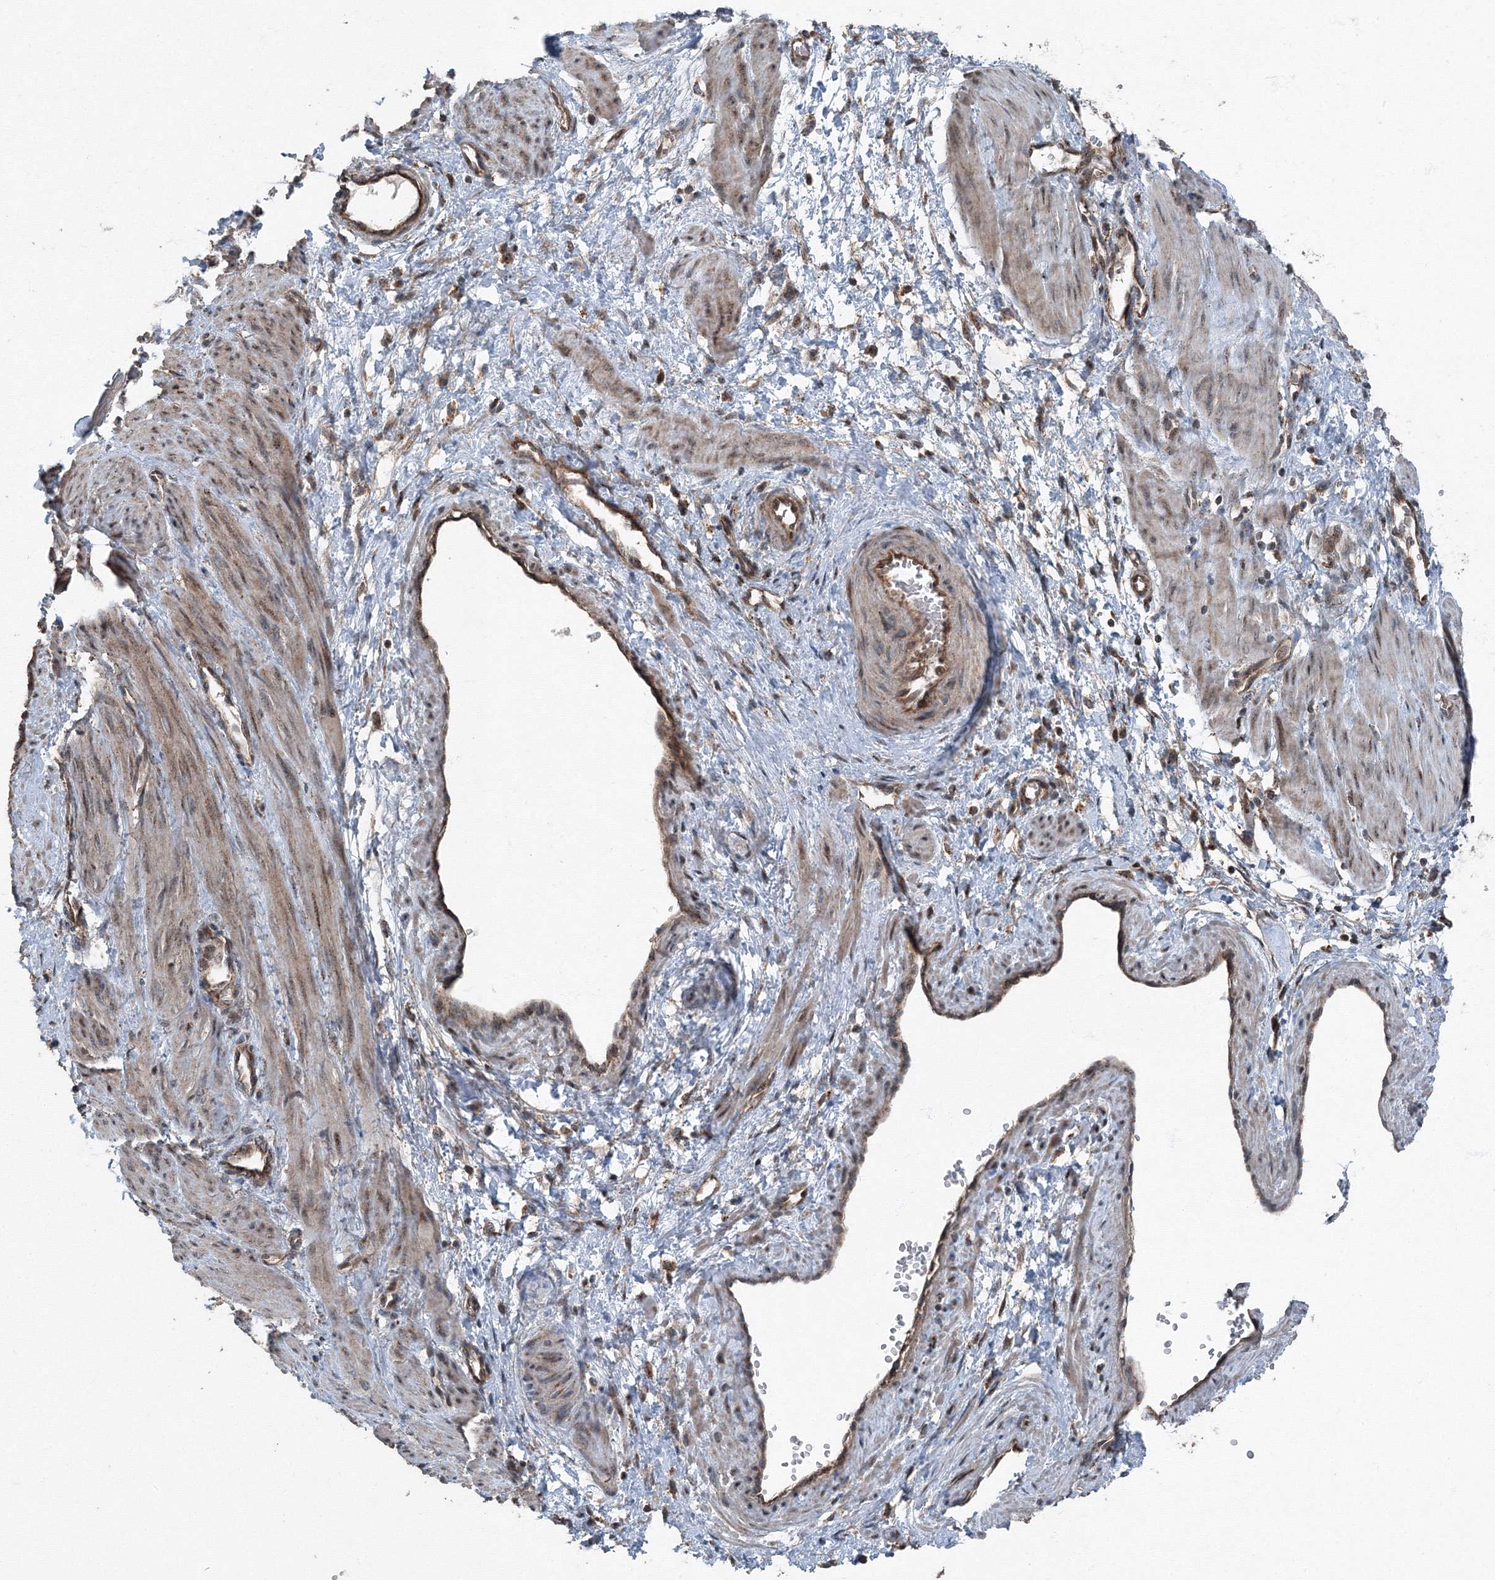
{"staining": {"intensity": "moderate", "quantity": ">75%", "location": "cytoplasmic/membranous,nuclear"}, "tissue": "smooth muscle", "cell_type": "Smooth muscle cells", "image_type": "normal", "snomed": [{"axis": "morphology", "description": "Normal tissue, NOS"}, {"axis": "topography", "description": "Endometrium"}], "caption": "IHC of unremarkable human smooth muscle demonstrates medium levels of moderate cytoplasmic/membranous,nuclear expression in approximately >75% of smooth muscle cells. The staining is performed using DAB brown chromogen to label protein expression. The nuclei are counter-stained blue using hematoxylin.", "gene": "AASDH", "patient": {"sex": "female", "age": 33}}